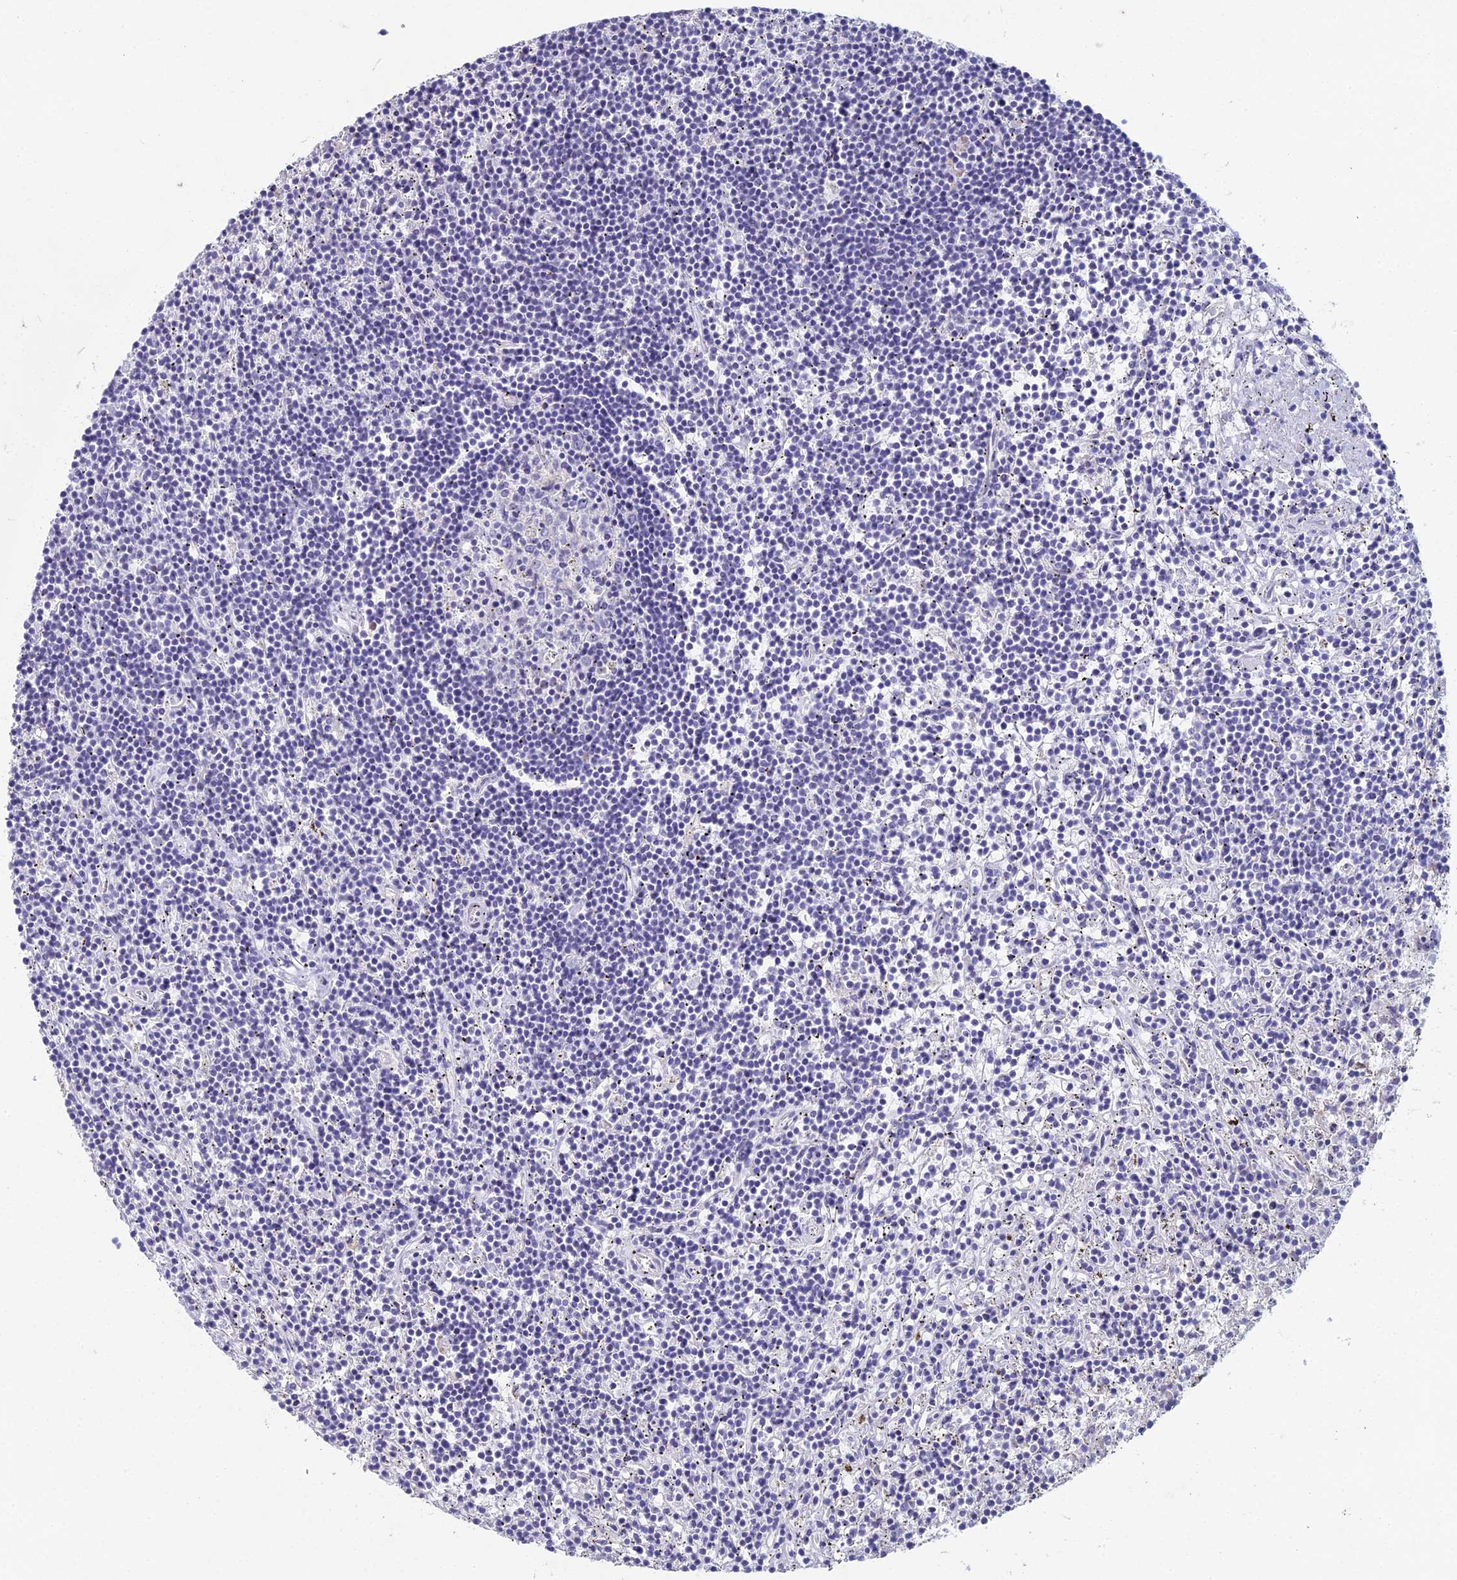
{"staining": {"intensity": "negative", "quantity": "none", "location": "none"}, "tissue": "lymphoma", "cell_type": "Tumor cells", "image_type": "cancer", "snomed": [{"axis": "morphology", "description": "Malignant lymphoma, non-Hodgkin's type, Low grade"}, {"axis": "topography", "description": "Spleen"}], "caption": "A high-resolution photomicrograph shows IHC staining of lymphoma, which displays no significant staining in tumor cells.", "gene": "NCAM1", "patient": {"sex": "male", "age": 76}}